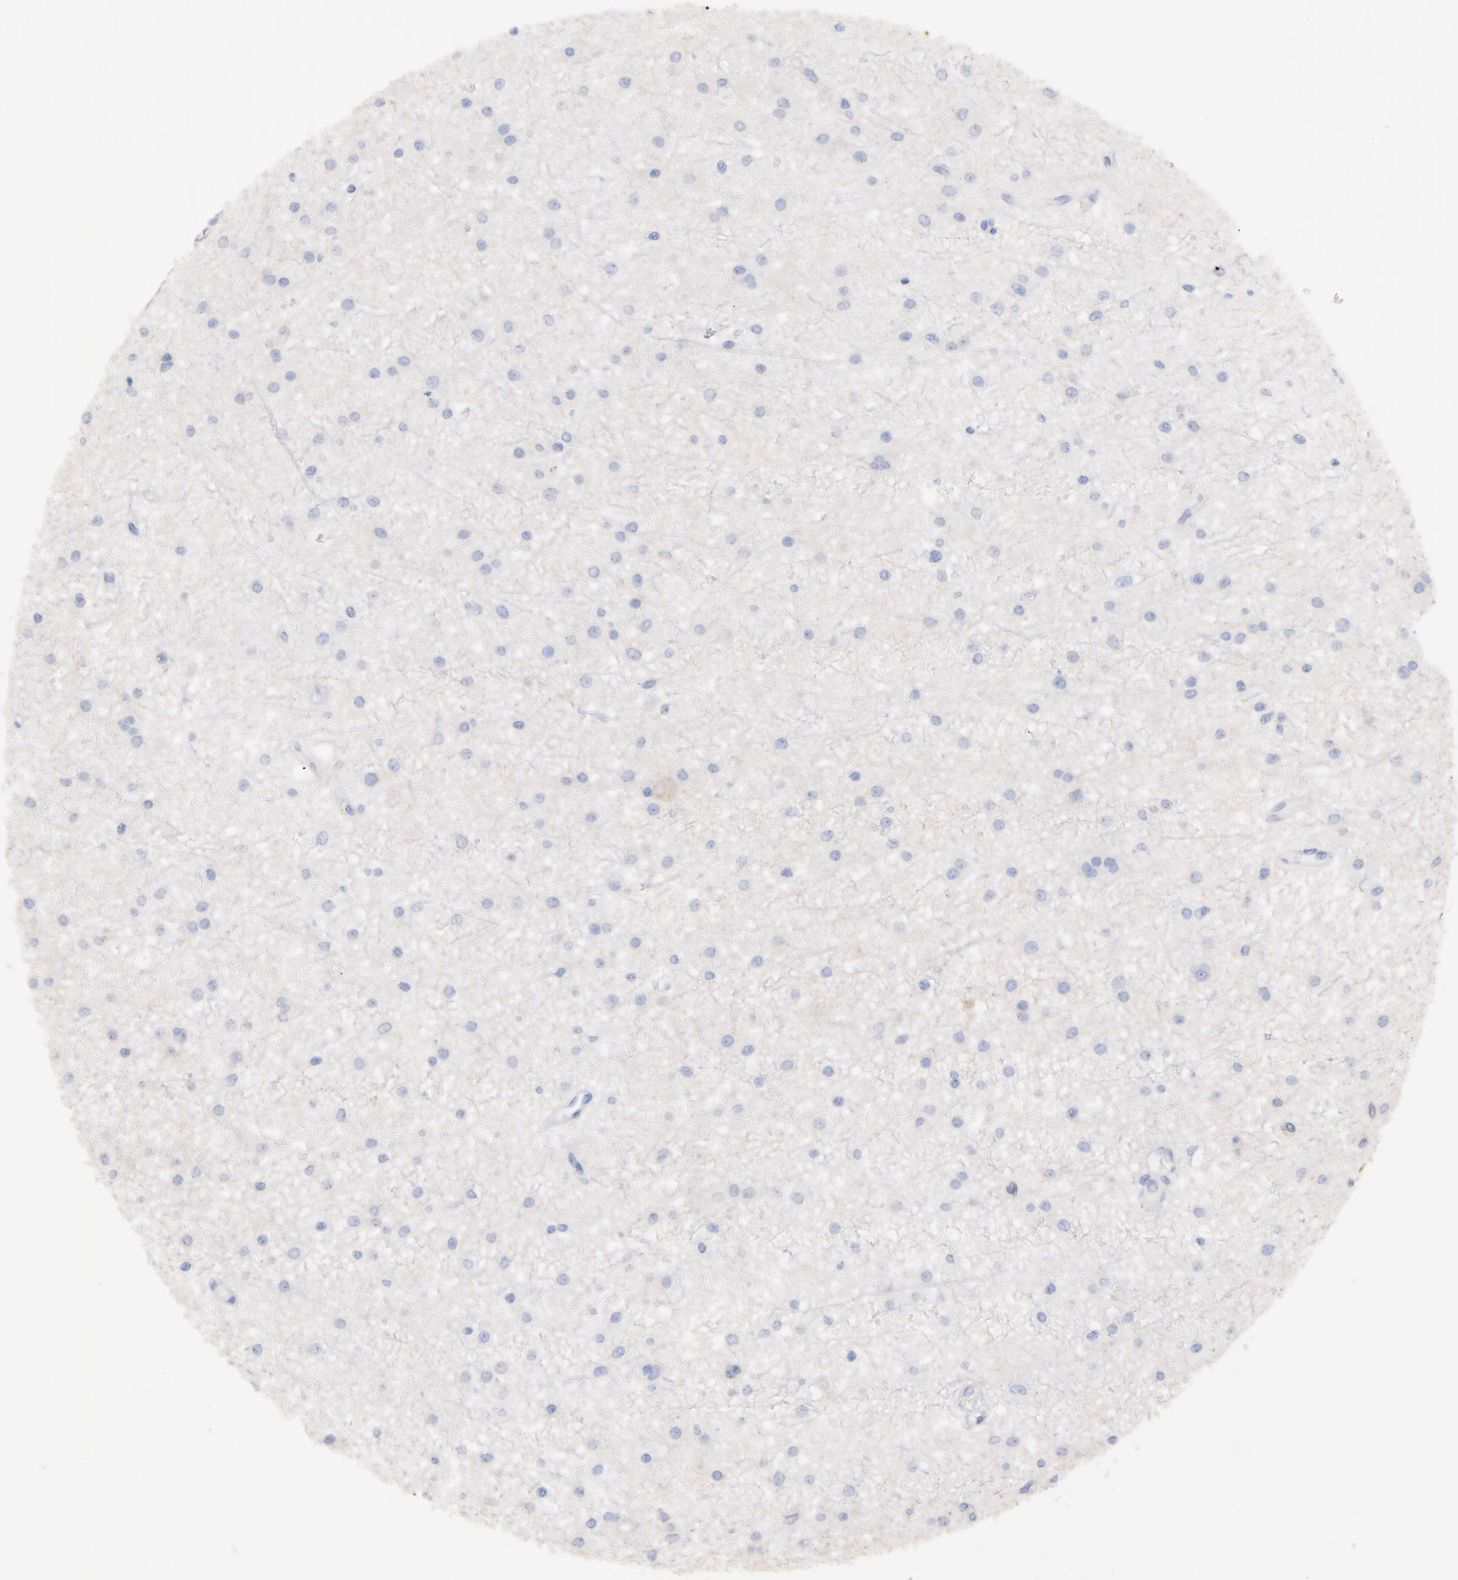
{"staining": {"intensity": "negative", "quantity": "none", "location": "none"}, "tissue": "glioma", "cell_type": "Tumor cells", "image_type": "cancer", "snomed": [{"axis": "morphology", "description": "Glioma, malignant, Low grade"}, {"axis": "topography", "description": "Brain"}], "caption": "This micrograph is of malignant glioma (low-grade) stained with immunohistochemistry (IHC) to label a protein in brown with the nuclei are counter-stained blue. There is no expression in tumor cells.", "gene": "KIT", "patient": {"sex": "female", "age": 36}}